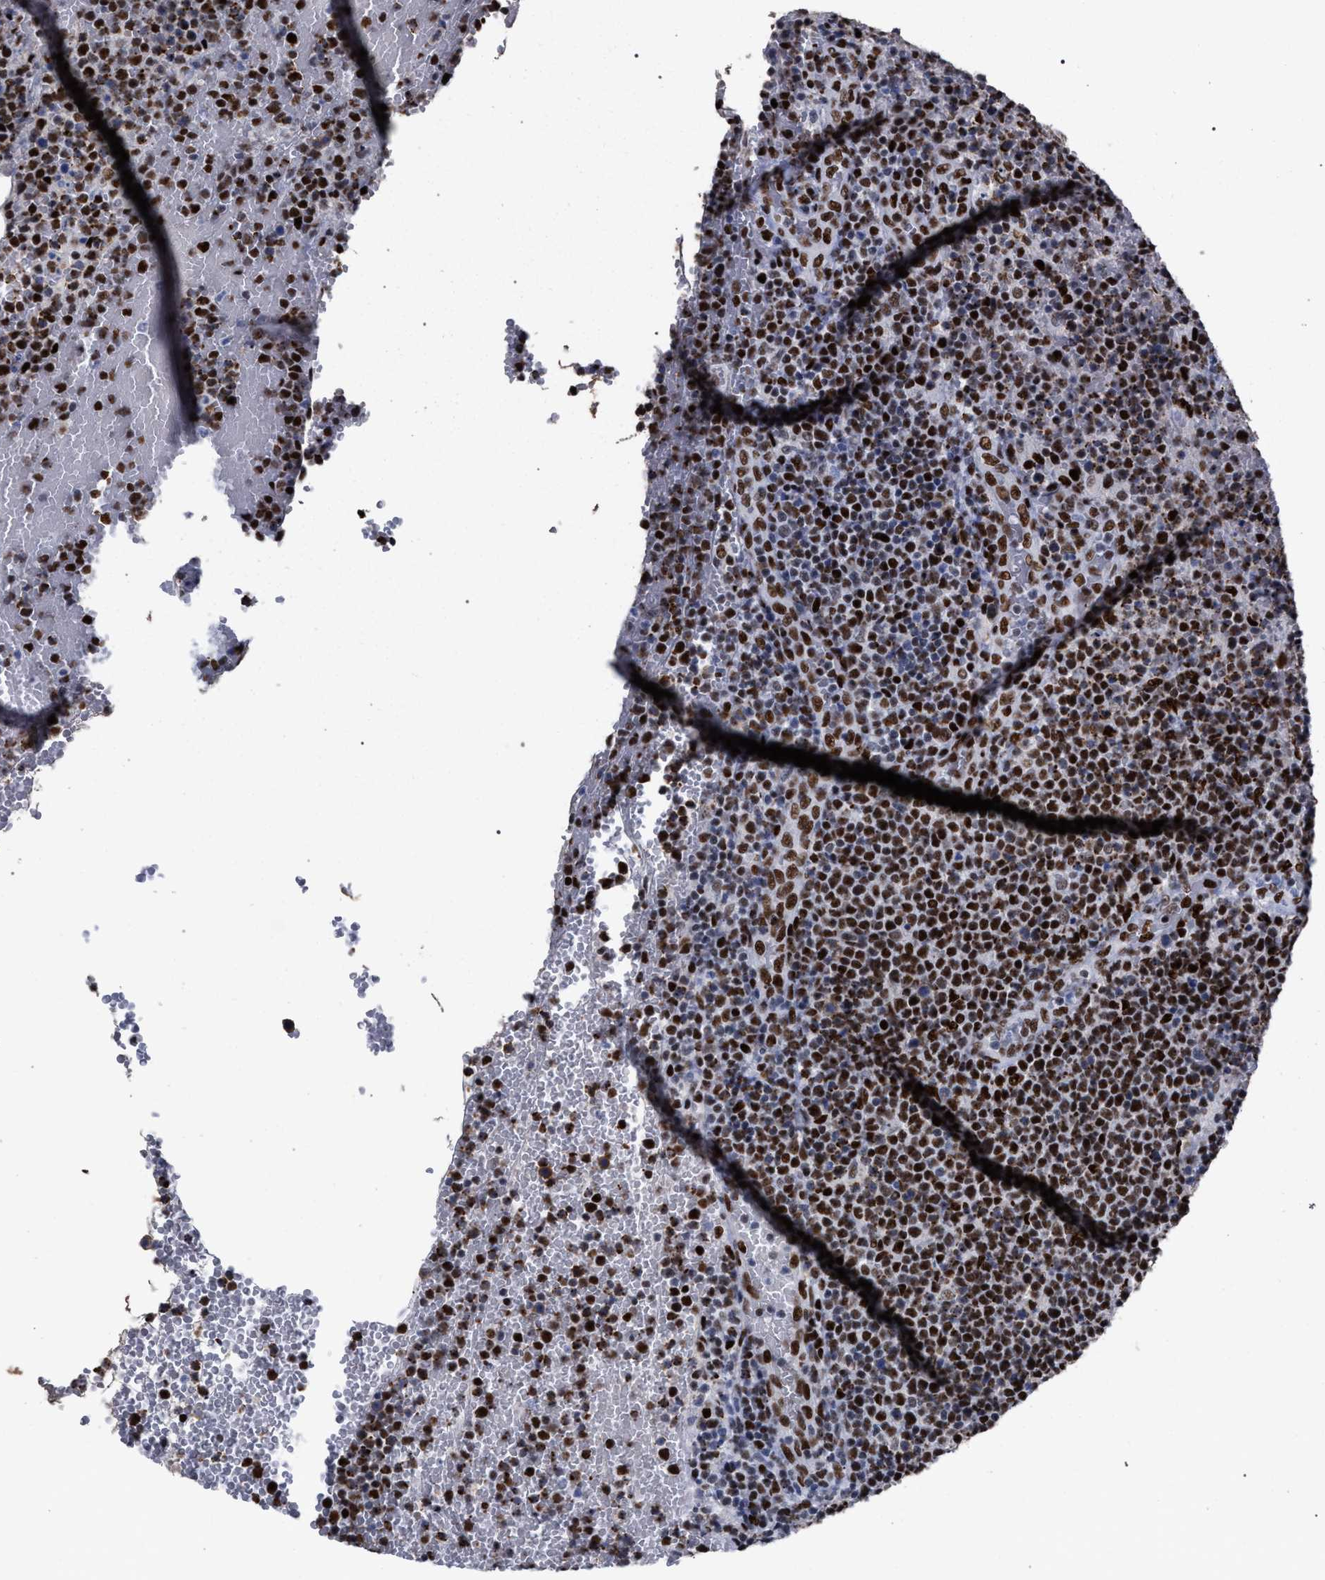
{"staining": {"intensity": "strong", "quantity": ">75%", "location": "nuclear"}, "tissue": "lymphoma", "cell_type": "Tumor cells", "image_type": "cancer", "snomed": [{"axis": "morphology", "description": "Malignant lymphoma, non-Hodgkin's type, High grade"}, {"axis": "topography", "description": "Lymph node"}], "caption": "Lymphoma stained with IHC demonstrates strong nuclear staining in approximately >75% of tumor cells. The protein is shown in brown color, while the nuclei are stained blue.", "gene": "TP53BP1", "patient": {"sex": "male", "age": 61}}